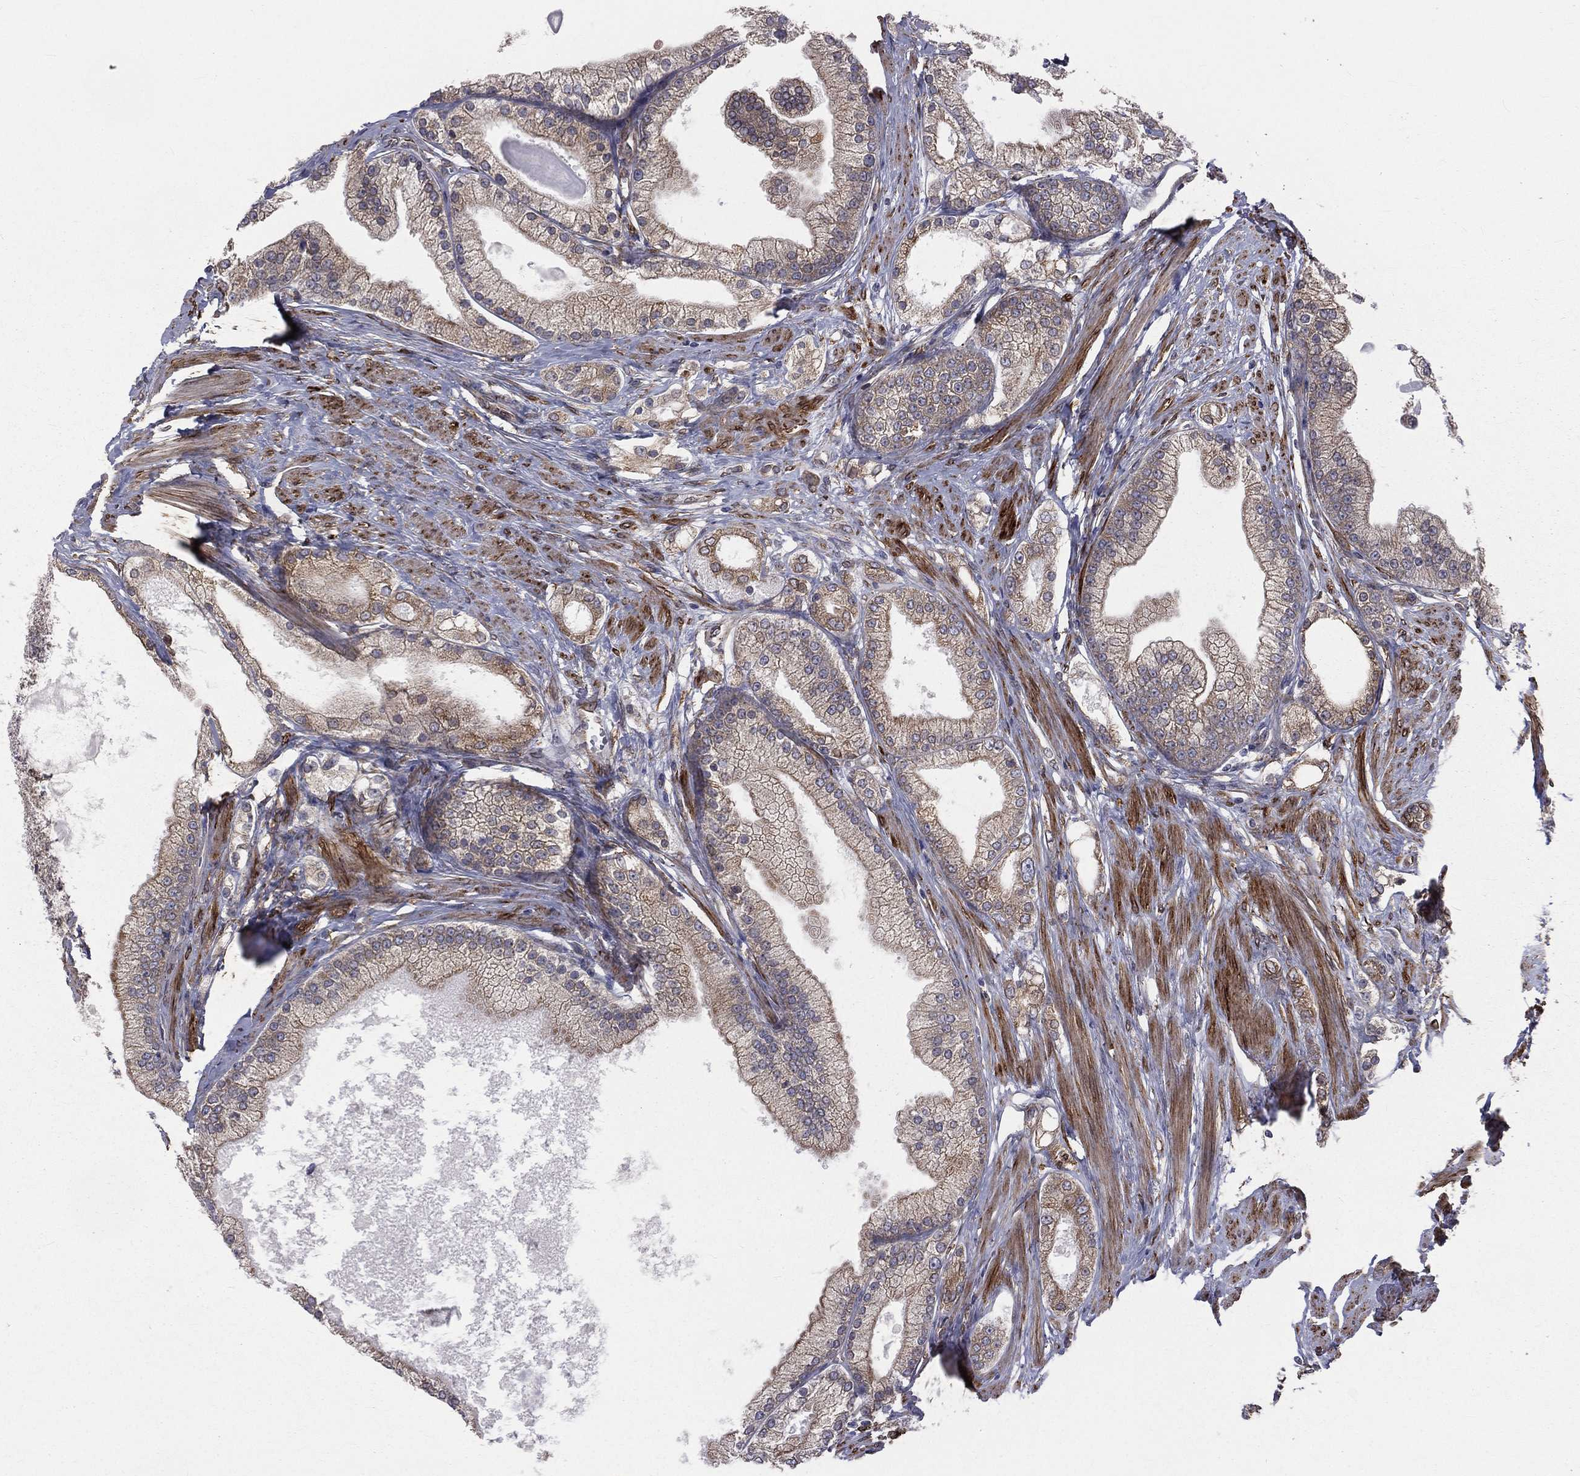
{"staining": {"intensity": "weak", "quantity": "<25%", "location": "cytoplasmic/membranous"}, "tissue": "prostate cancer", "cell_type": "Tumor cells", "image_type": "cancer", "snomed": [{"axis": "morphology", "description": "Adenocarcinoma, NOS"}, {"axis": "topography", "description": "Prostate and seminal vesicle, NOS"}, {"axis": "topography", "description": "Prostate"}], "caption": "Human adenocarcinoma (prostate) stained for a protein using immunohistochemistry (IHC) demonstrates no positivity in tumor cells.", "gene": "PGRMC1", "patient": {"sex": "male", "age": 67}}